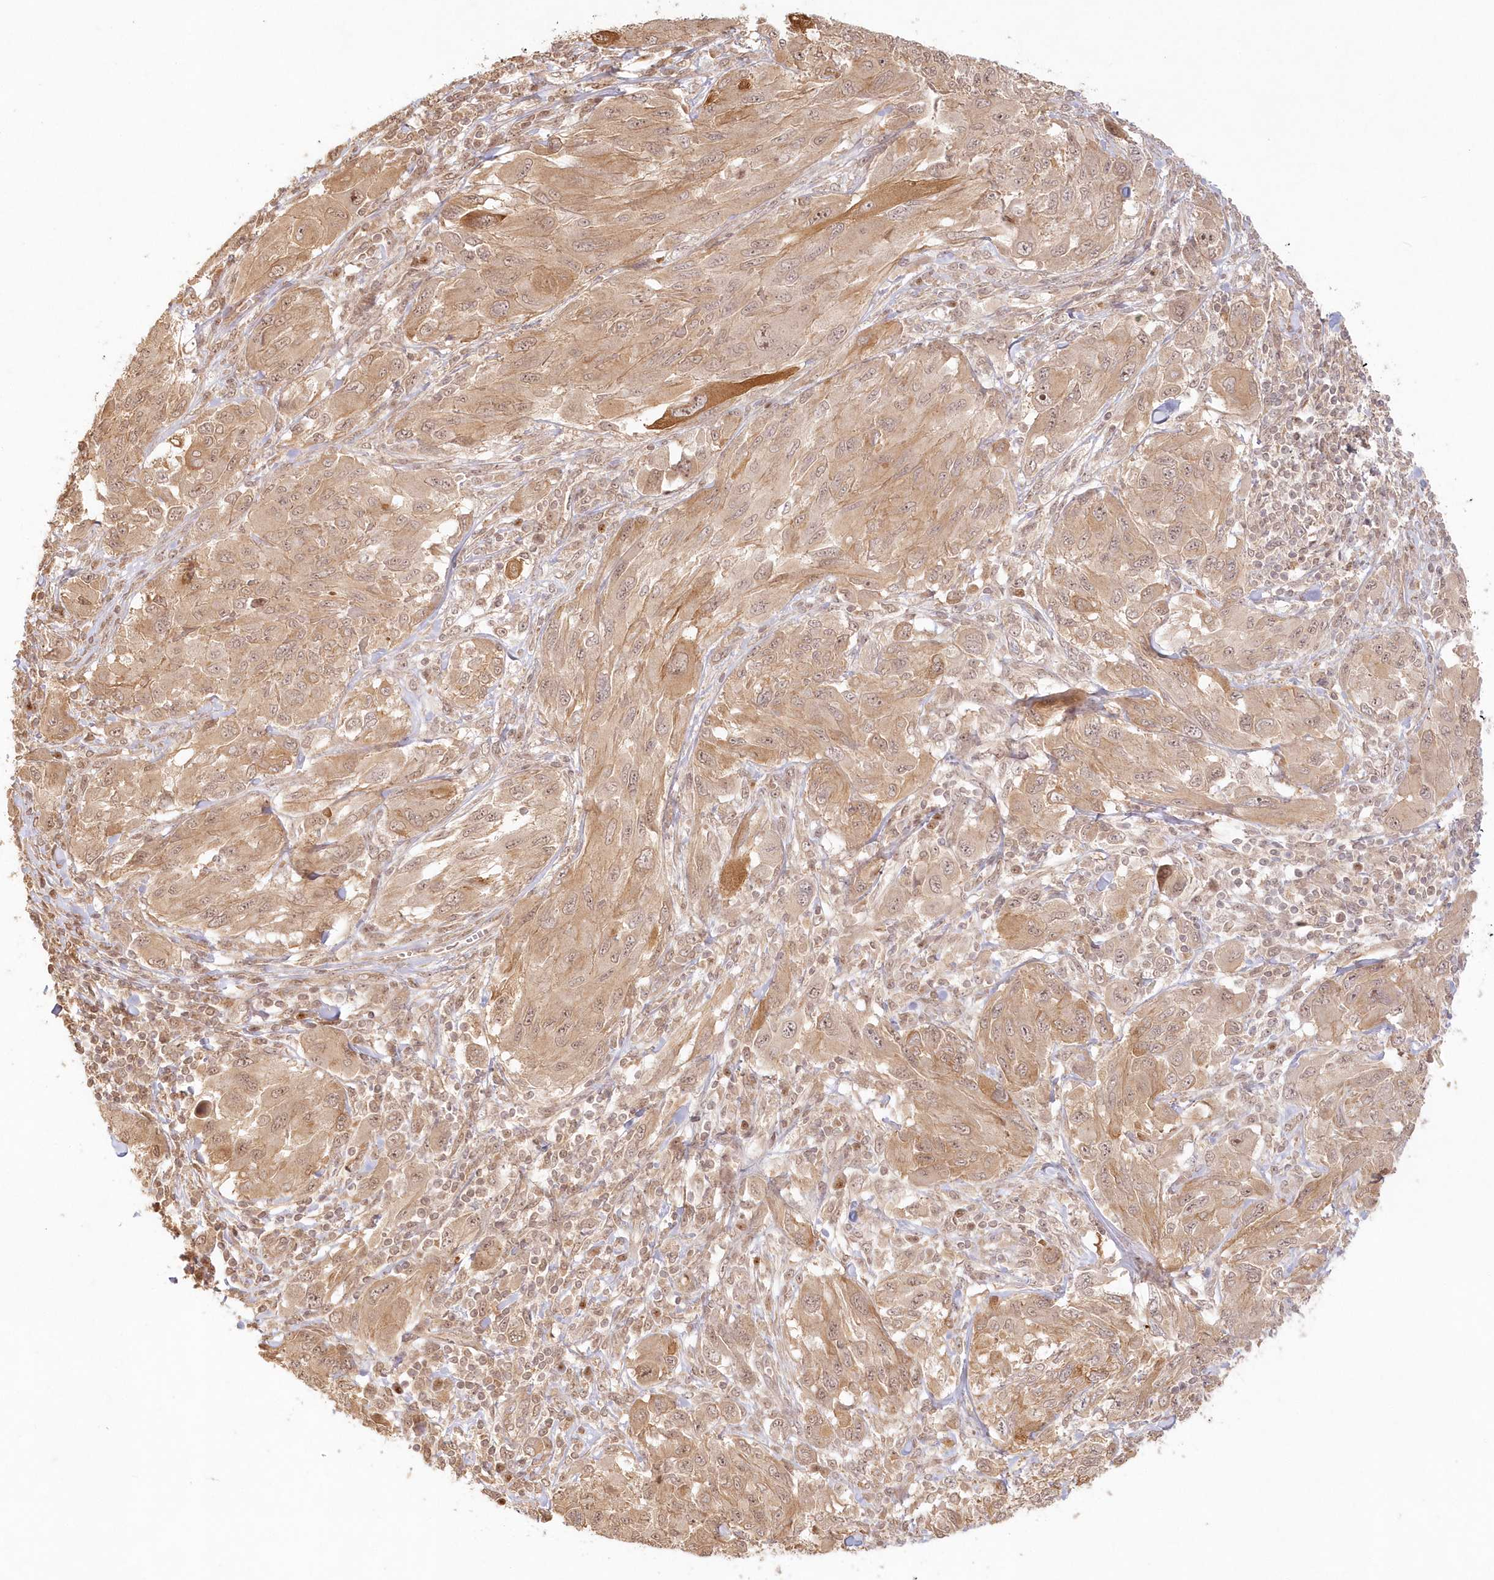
{"staining": {"intensity": "weak", "quantity": ">75%", "location": "cytoplasmic/membranous"}, "tissue": "melanoma", "cell_type": "Tumor cells", "image_type": "cancer", "snomed": [{"axis": "morphology", "description": "Malignant melanoma, NOS"}, {"axis": "topography", "description": "Skin"}], "caption": "Malignant melanoma stained with IHC displays weak cytoplasmic/membranous staining in about >75% of tumor cells.", "gene": "KIAA0232", "patient": {"sex": "female", "age": 91}}